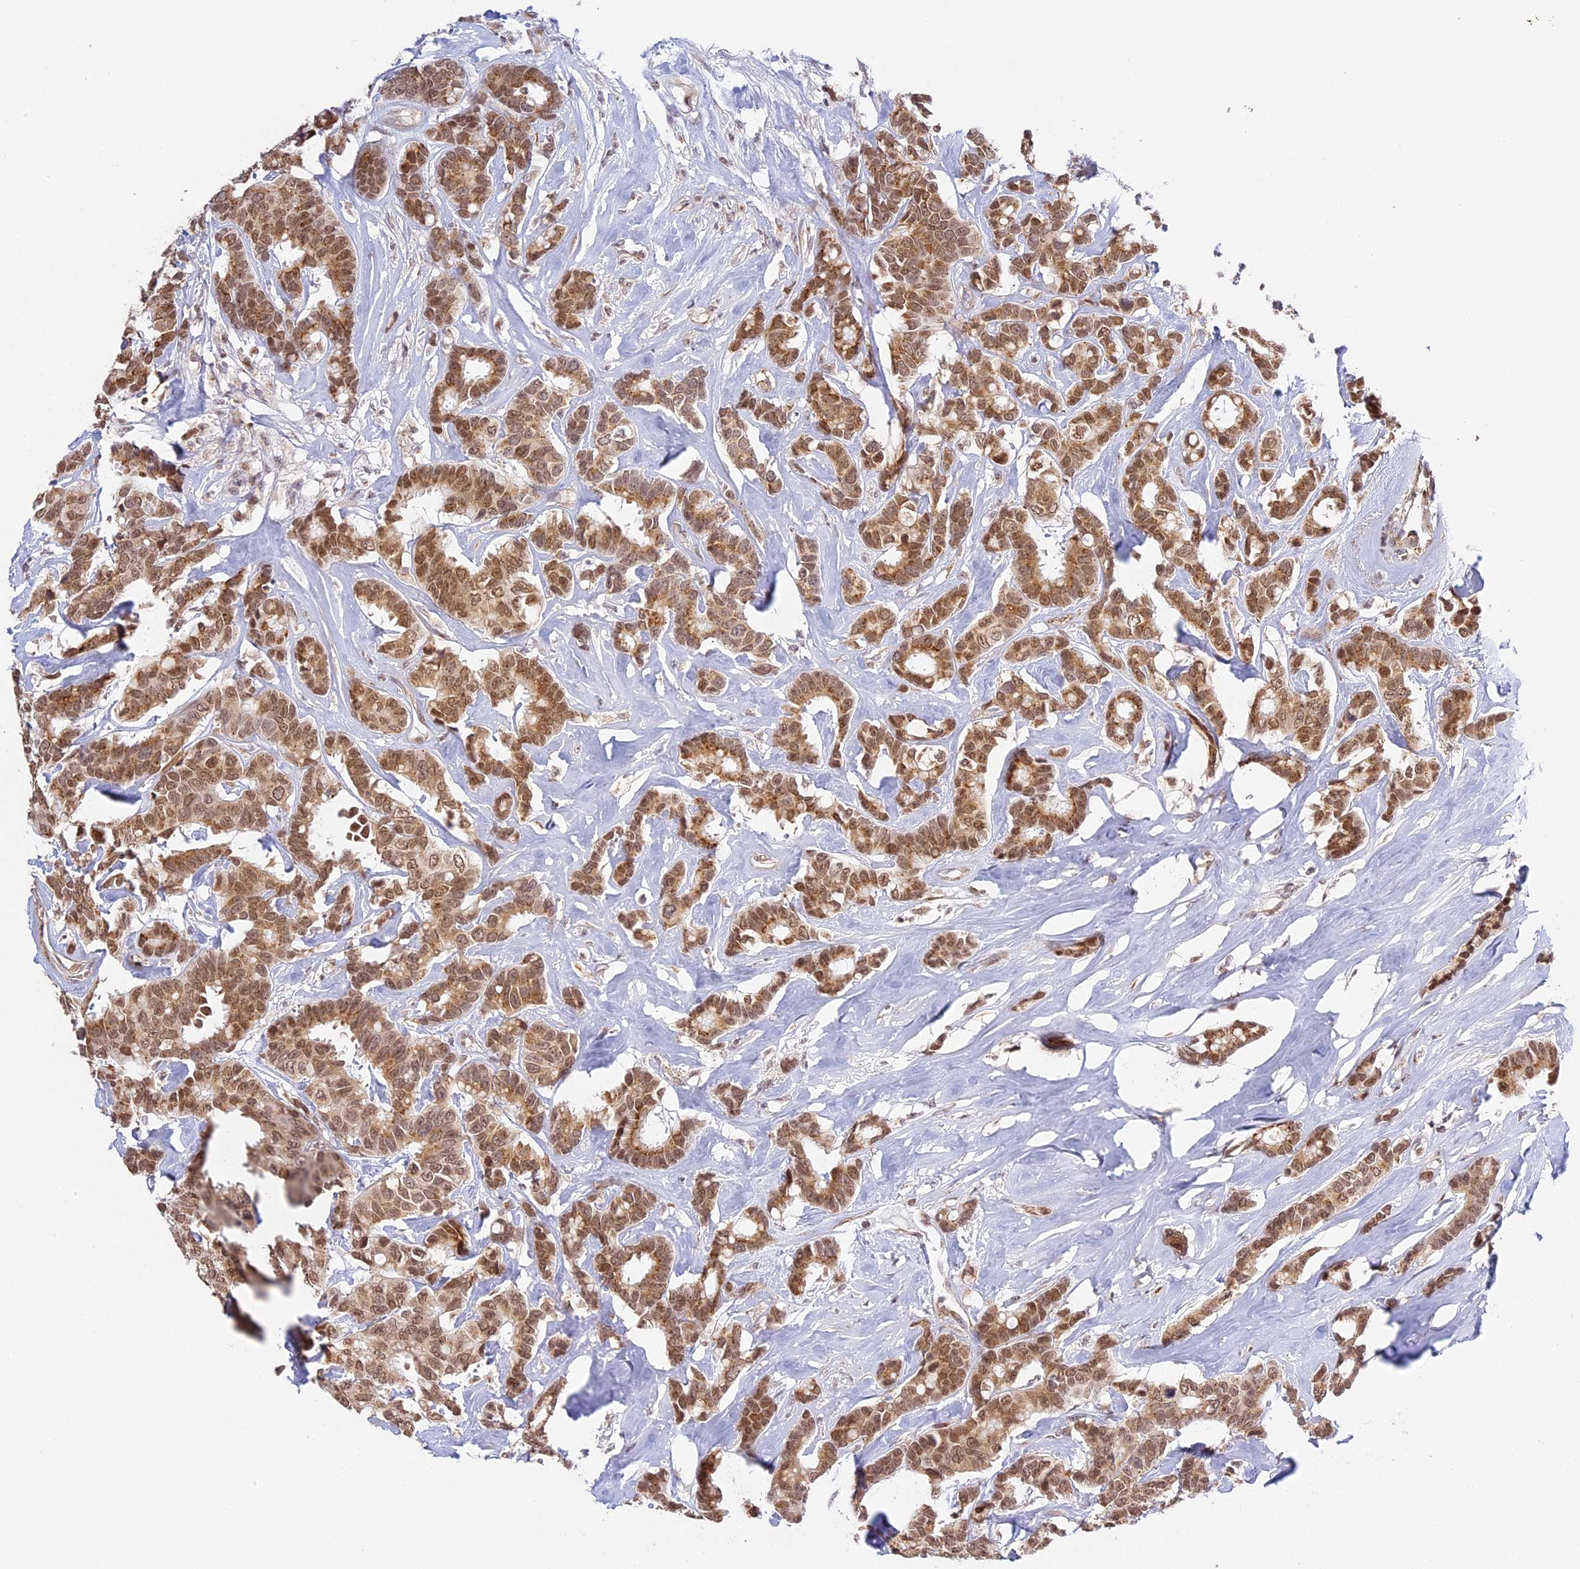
{"staining": {"intensity": "moderate", "quantity": ">75%", "location": "cytoplasmic/membranous,nuclear"}, "tissue": "breast cancer", "cell_type": "Tumor cells", "image_type": "cancer", "snomed": [{"axis": "morphology", "description": "Duct carcinoma"}, {"axis": "topography", "description": "Breast"}], "caption": "Breast infiltrating ductal carcinoma was stained to show a protein in brown. There is medium levels of moderate cytoplasmic/membranous and nuclear expression in approximately >75% of tumor cells.", "gene": "HEATR5B", "patient": {"sex": "female", "age": 87}}